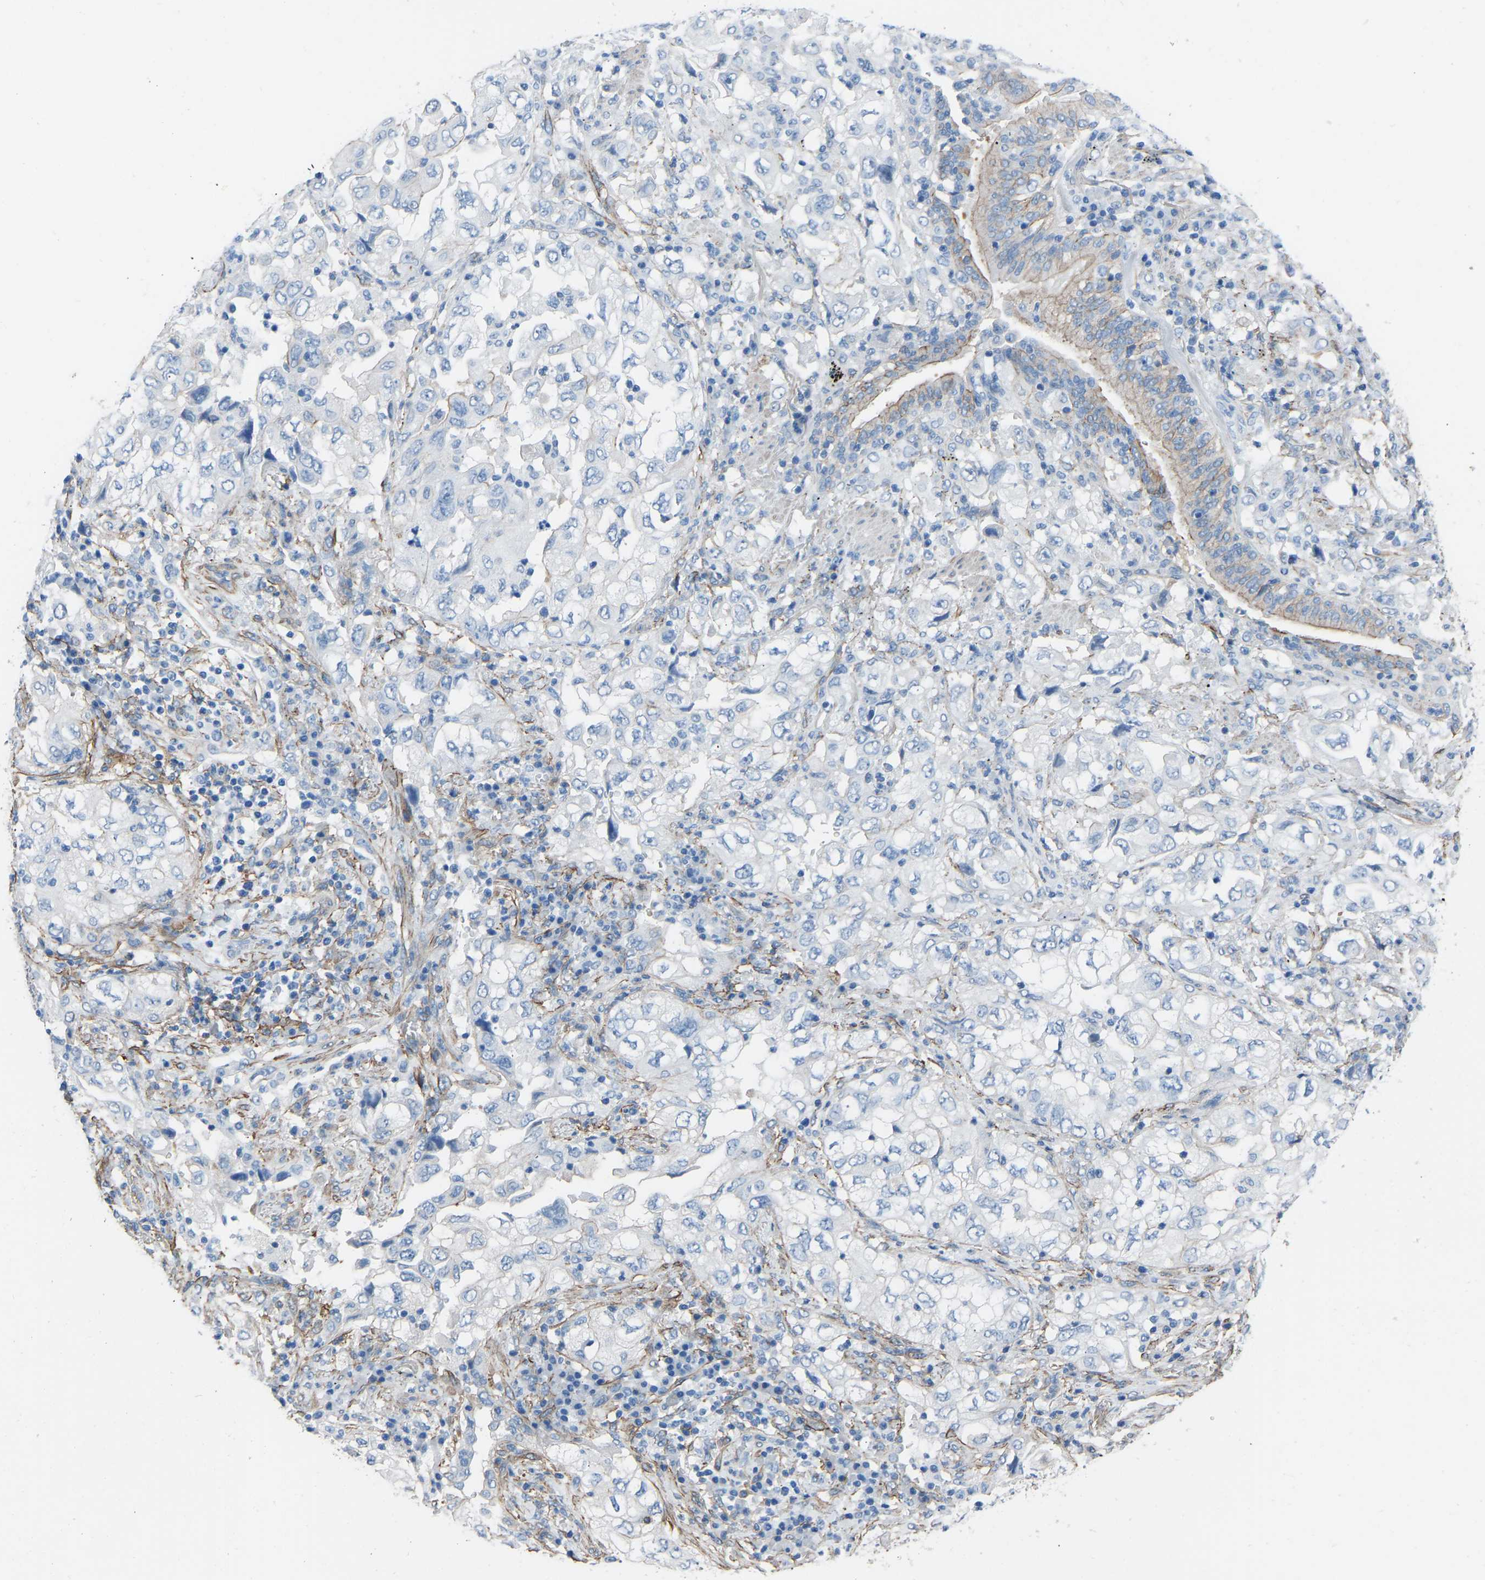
{"staining": {"intensity": "negative", "quantity": "none", "location": "none"}, "tissue": "lung cancer", "cell_type": "Tumor cells", "image_type": "cancer", "snomed": [{"axis": "morphology", "description": "Adenocarcinoma, NOS"}, {"axis": "topography", "description": "Lung"}], "caption": "This is an IHC photomicrograph of human lung cancer. There is no expression in tumor cells.", "gene": "MYH10", "patient": {"sex": "male", "age": 64}}